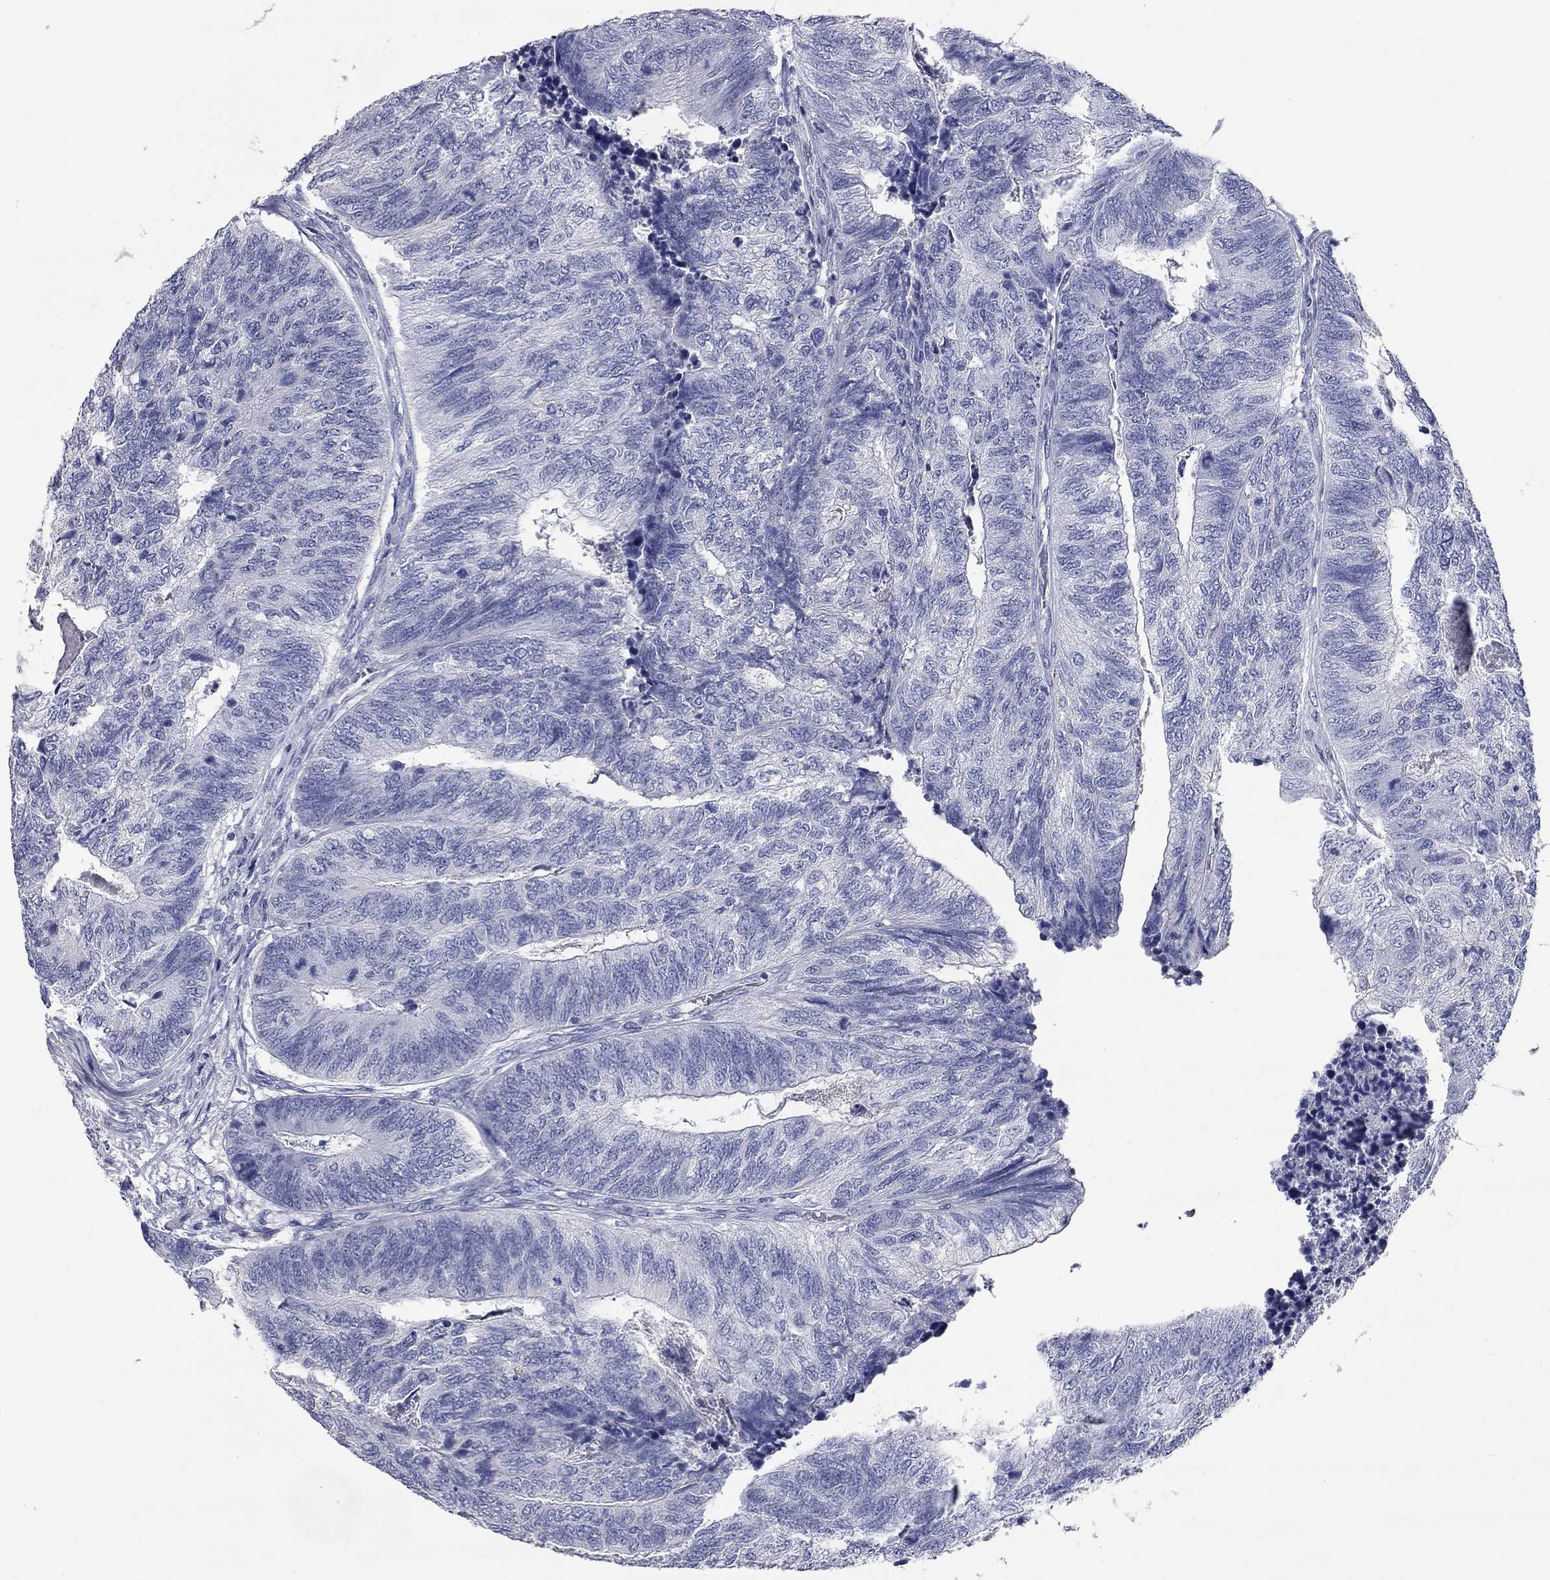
{"staining": {"intensity": "negative", "quantity": "none", "location": "none"}, "tissue": "colorectal cancer", "cell_type": "Tumor cells", "image_type": "cancer", "snomed": [{"axis": "morphology", "description": "Adenocarcinoma, NOS"}, {"axis": "topography", "description": "Colon"}], "caption": "High power microscopy photomicrograph of an immunohistochemistry (IHC) image of colorectal cancer, revealing no significant positivity in tumor cells. (Brightfield microscopy of DAB immunohistochemistry (IHC) at high magnification).", "gene": "SYT12", "patient": {"sex": "female", "age": 67}}